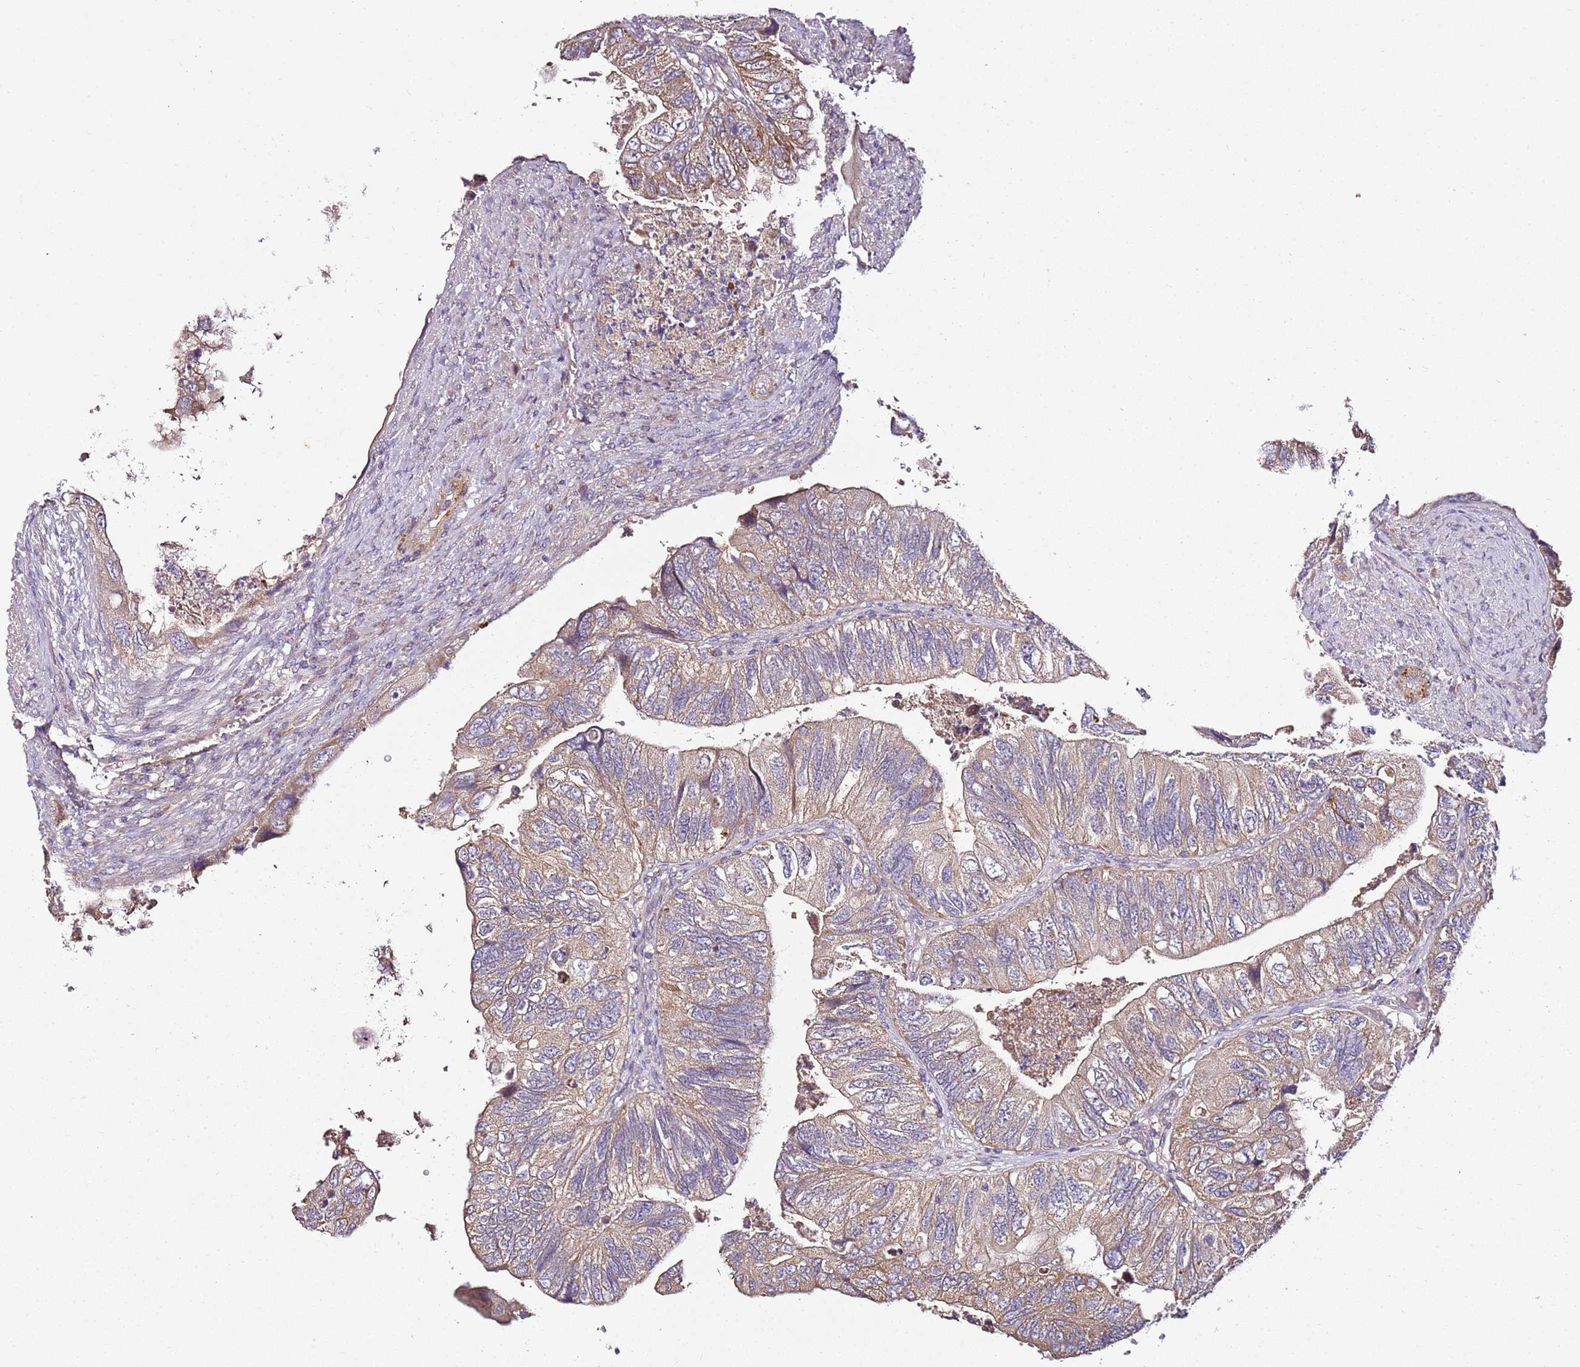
{"staining": {"intensity": "weak", "quantity": ">75%", "location": "cytoplasmic/membranous"}, "tissue": "colorectal cancer", "cell_type": "Tumor cells", "image_type": "cancer", "snomed": [{"axis": "morphology", "description": "Adenocarcinoma, NOS"}, {"axis": "topography", "description": "Rectum"}], "caption": "Immunohistochemical staining of human colorectal adenocarcinoma shows low levels of weak cytoplasmic/membranous positivity in approximately >75% of tumor cells.", "gene": "KRTAP21-3", "patient": {"sex": "male", "age": 63}}